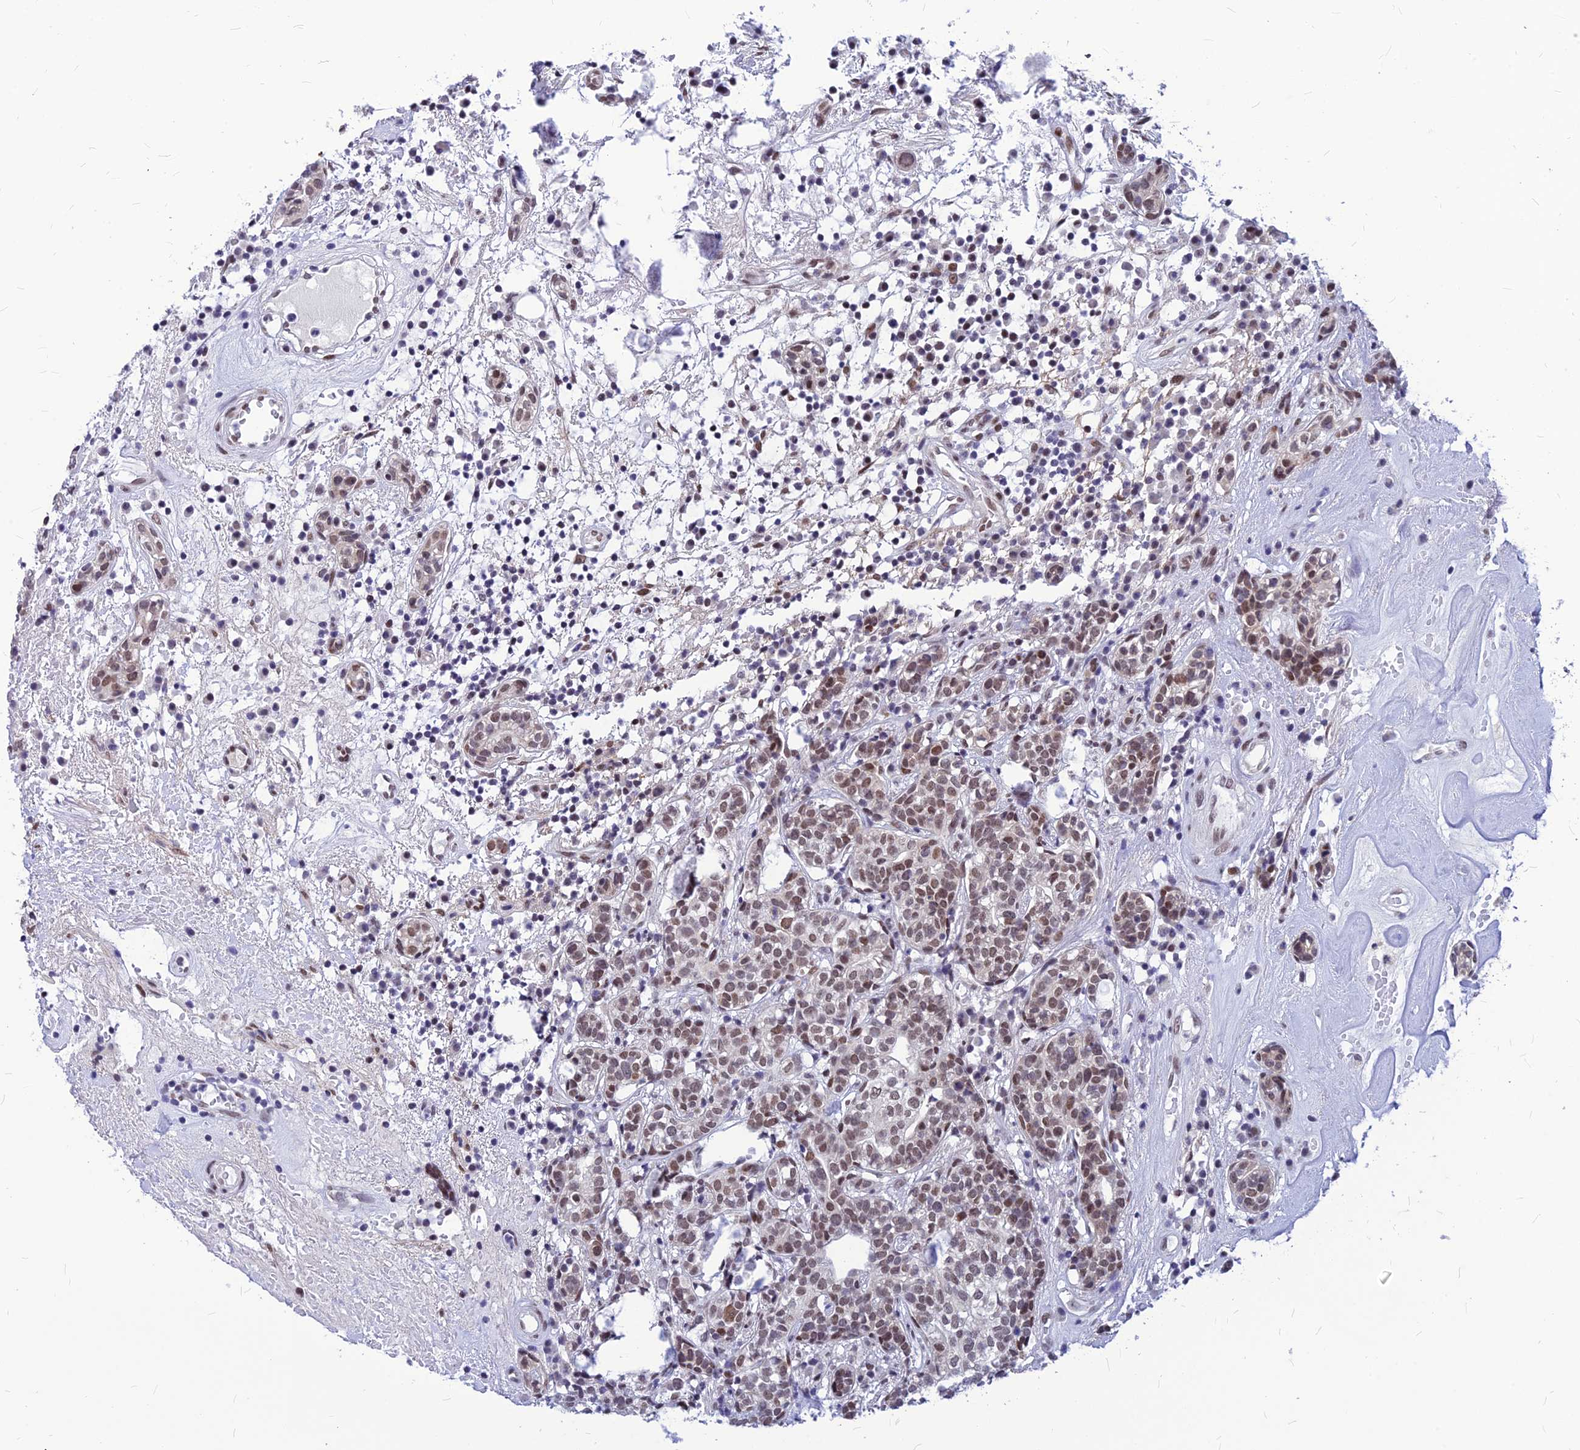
{"staining": {"intensity": "moderate", "quantity": ">75%", "location": "nuclear"}, "tissue": "head and neck cancer", "cell_type": "Tumor cells", "image_type": "cancer", "snomed": [{"axis": "morphology", "description": "Adenocarcinoma, NOS"}, {"axis": "topography", "description": "Salivary gland"}, {"axis": "topography", "description": "Head-Neck"}], "caption": "A medium amount of moderate nuclear expression is seen in approximately >75% of tumor cells in head and neck cancer tissue. The protein of interest is shown in brown color, while the nuclei are stained blue.", "gene": "KCTD13", "patient": {"sex": "female", "age": 65}}